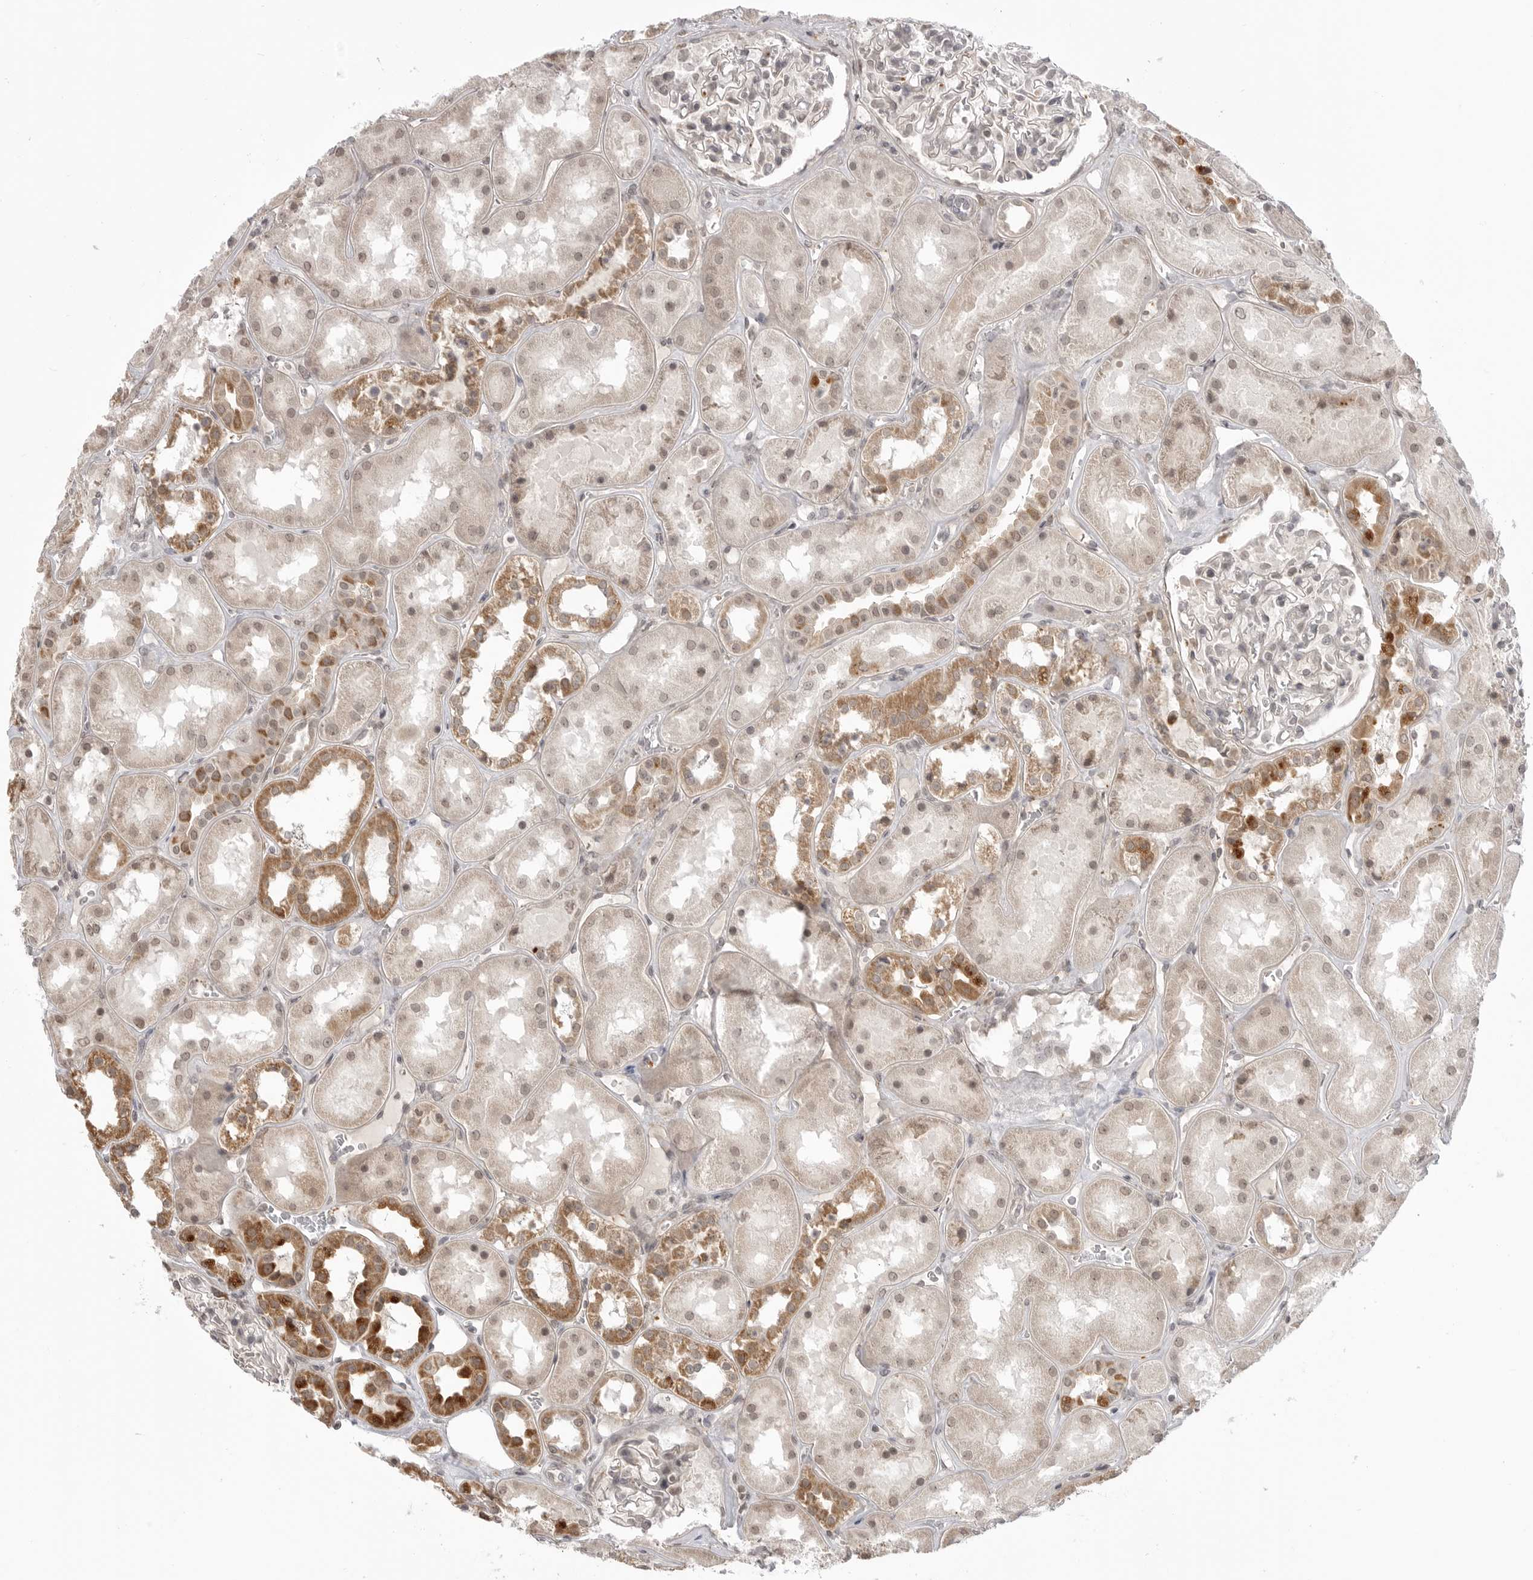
{"staining": {"intensity": "negative", "quantity": "none", "location": "none"}, "tissue": "kidney", "cell_type": "Cells in glomeruli", "image_type": "normal", "snomed": [{"axis": "morphology", "description": "Normal tissue, NOS"}, {"axis": "topography", "description": "Kidney"}], "caption": "DAB (3,3'-diaminobenzidine) immunohistochemical staining of unremarkable human kidney reveals no significant staining in cells in glomeruli.", "gene": "KALRN", "patient": {"sex": "male", "age": 70}}